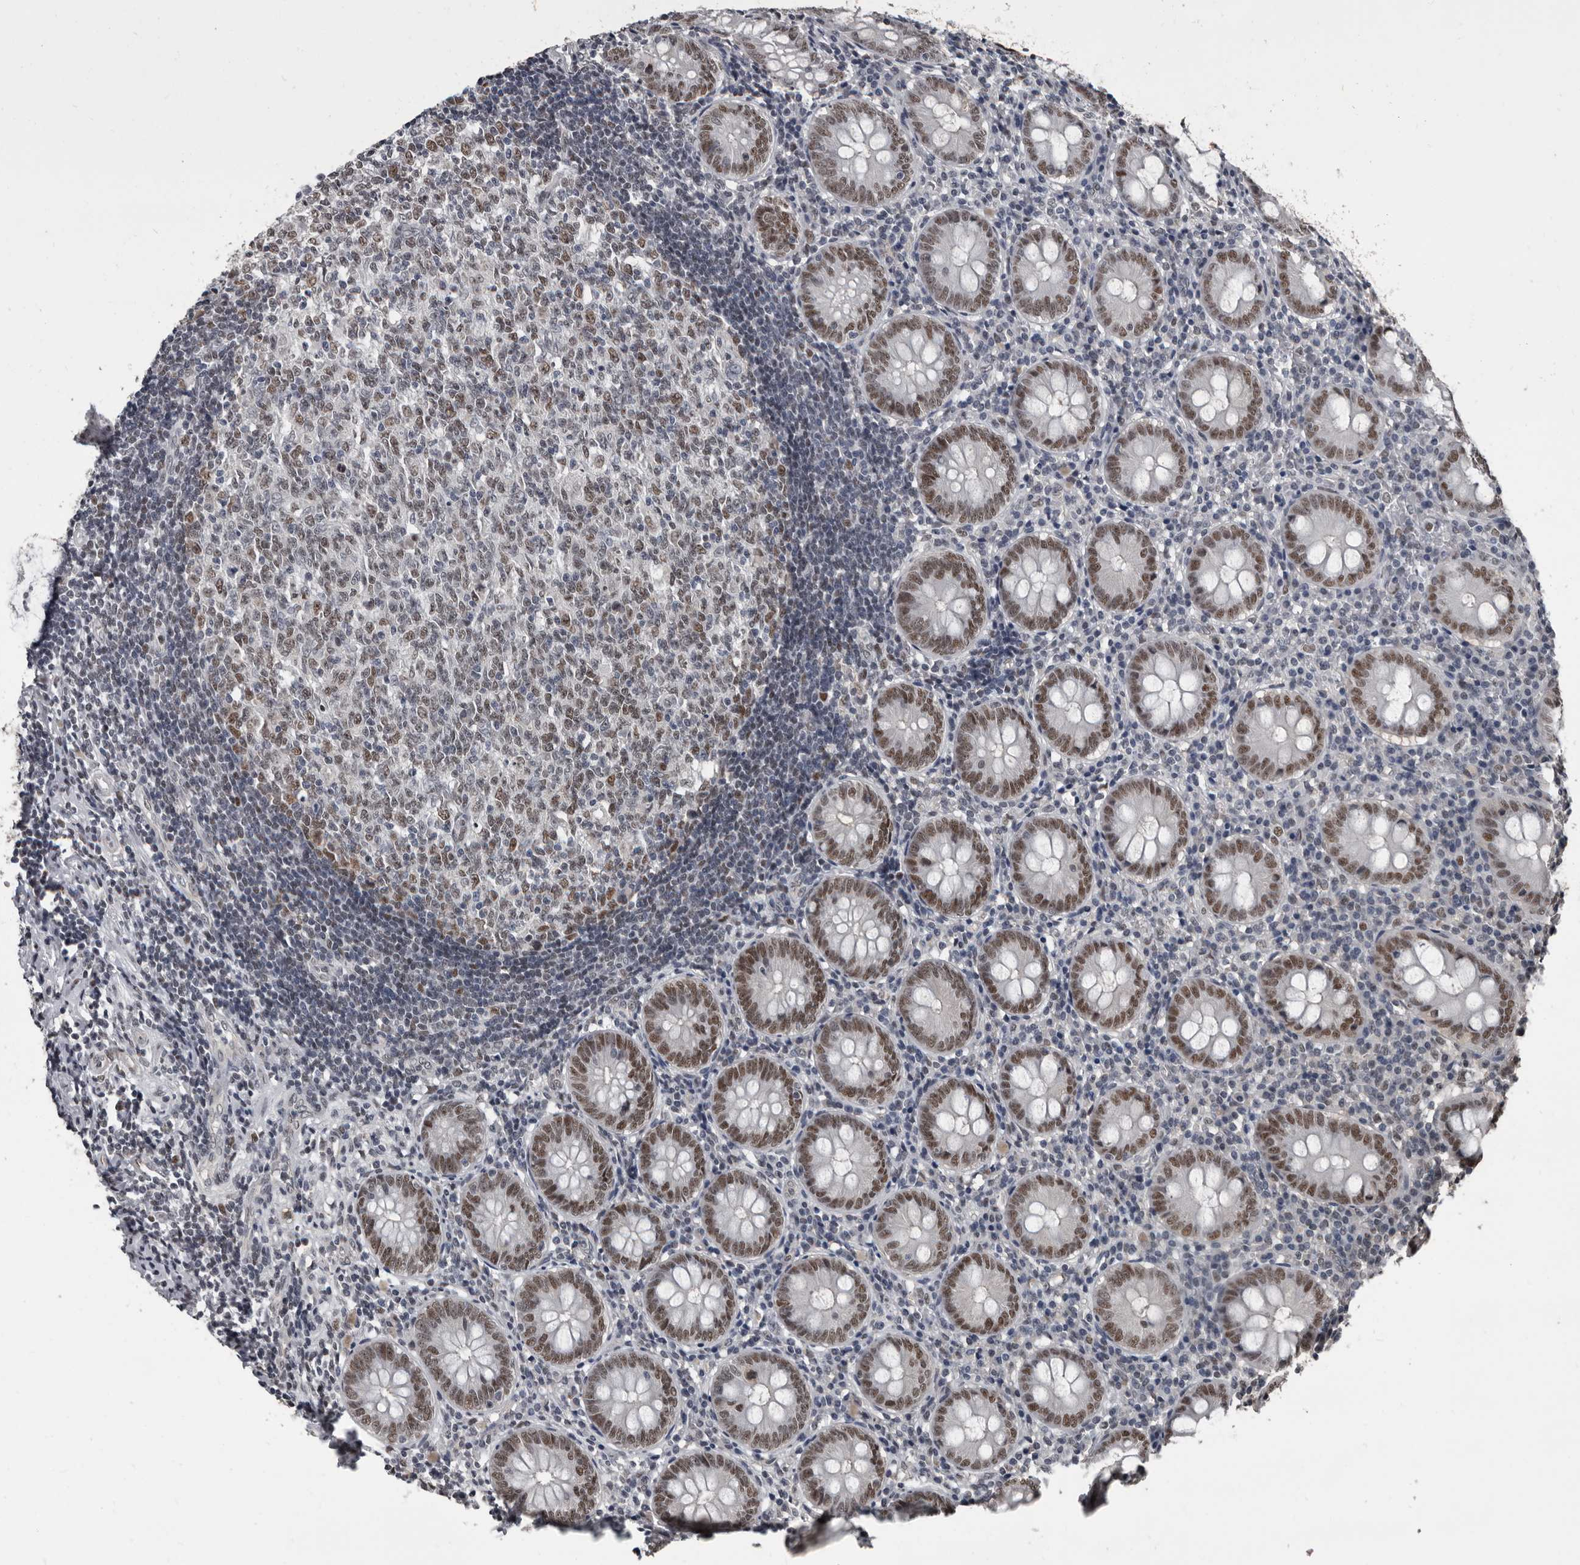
{"staining": {"intensity": "moderate", "quantity": ">75%", "location": "nuclear"}, "tissue": "appendix", "cell_type": "Glandular cells", "image_type": "normal", "snomed": [{"axis": "morphology", "description": "Normal tissue, NOS"}, {"axis": "topography", "description": "Appendix"}], "caption": "DAB (3,3'-diaminobenzidine) immunohistochemical staining of benign appendix reveals moderate nuclear protein expression in approximately >75% of glandular cells. (Brightfield microscopy of DAB IHC at high magnification).", "gene": "CHD1L", "patient": {"sex": "female", "age": 54}}